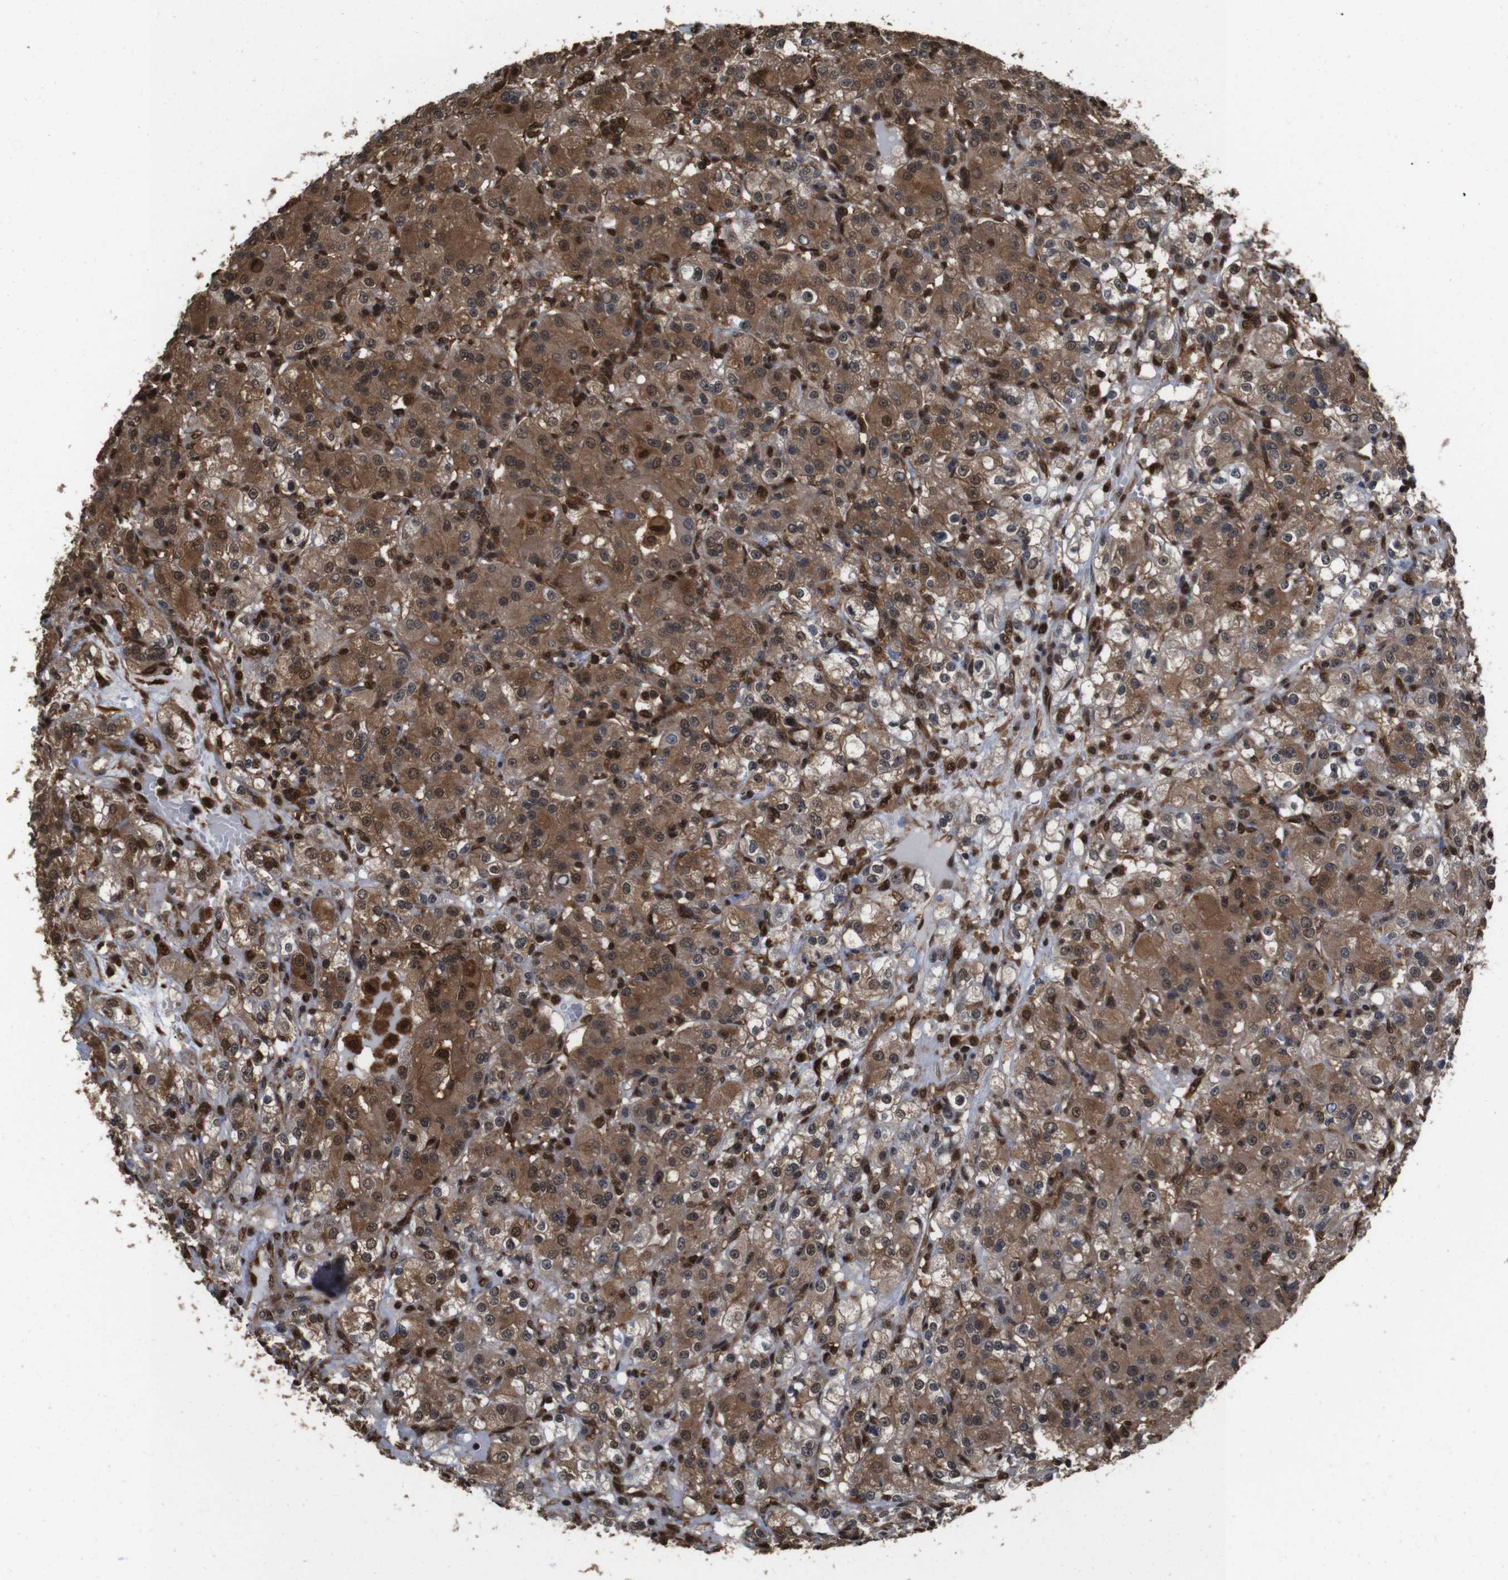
{"staining": {"intensity": "moderate", "quantity": ">75%", "location": "cytoplasmic/membranous,nuclear"}, "tissue": "renal cancer", "cell_type": "Tumor cells", "image_type": "cancer", "snomed": [{"axis": "morphology", "description": "Normal tissue, NOS"}, {"axis": "morphology", "description": "Adenocarcinoma, NOS"}, {"axis": "topography", "description": "Kidney"}], "caption": "Immunohistochemical staining of human renal cancer (adenocarcinoma) demonstrates medium levels of moderate cytoplasmic/membranous and nuclear positivity in about >75% of tumor cells. (DAB (3,3'-diaminobenzidine) IHC with brightfield microscopy, high magnification).", "gene": "VCP", "patient": {"sex": "male", "age": 61}}